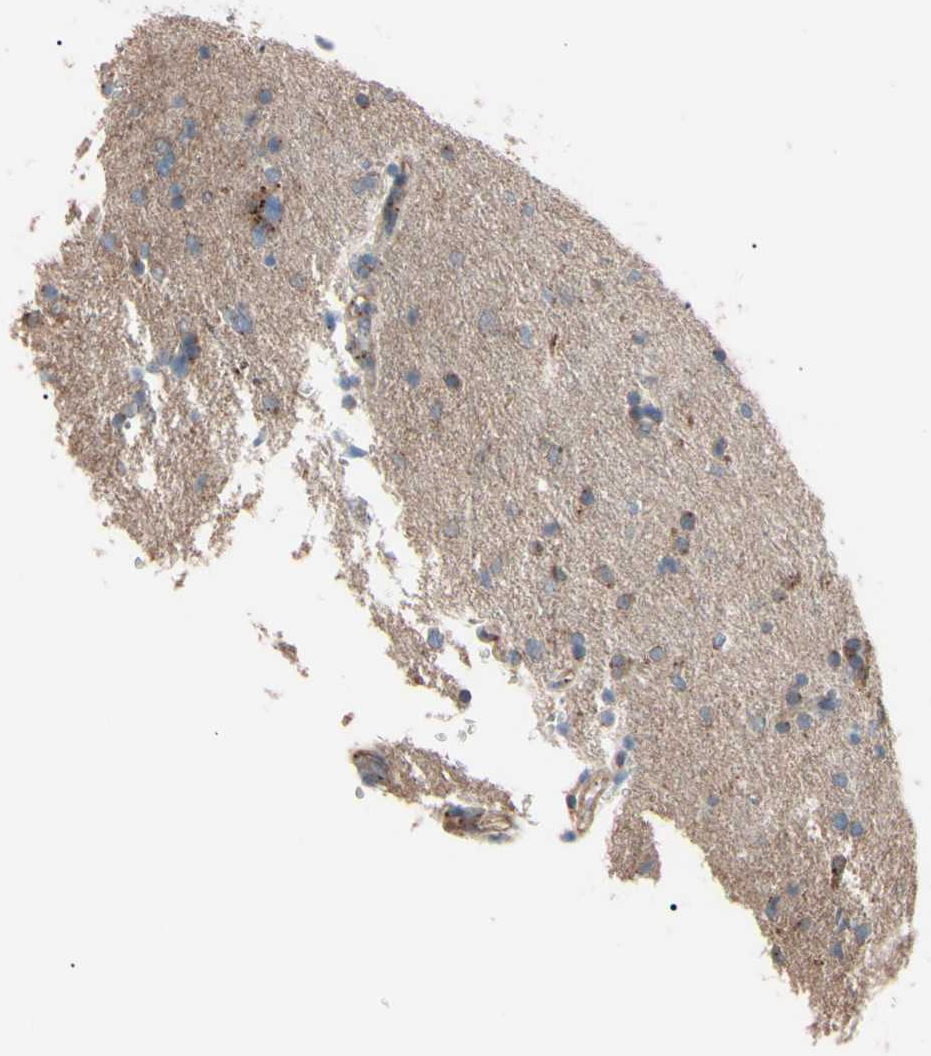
{"staining": {"intensity": "moderate", "quantity": "25%-75%", "location": "cytoplasmic/membranous"}, "tissue": "glioma", "cell_type": "Tumor cells", "image_type": "cancer", "snomed": [{"axis": "morphology", "description": "Glioma, malignant, Low grade"}, {"axis": "topography", "description": "Brain"}], "caption": "The photomicrograph exhibits immunohistochemical staining of glioma. There is moderate cytoplasmic/membranous positivity is seen in about 25%-75% of tumor cells. The staining was performed using DAB, with brown indicating positive protein expression. Nuclei are stained blue with hematoxylin.", "gene": "PRKACA", "patient": {"sex": "female", "age": 37}}